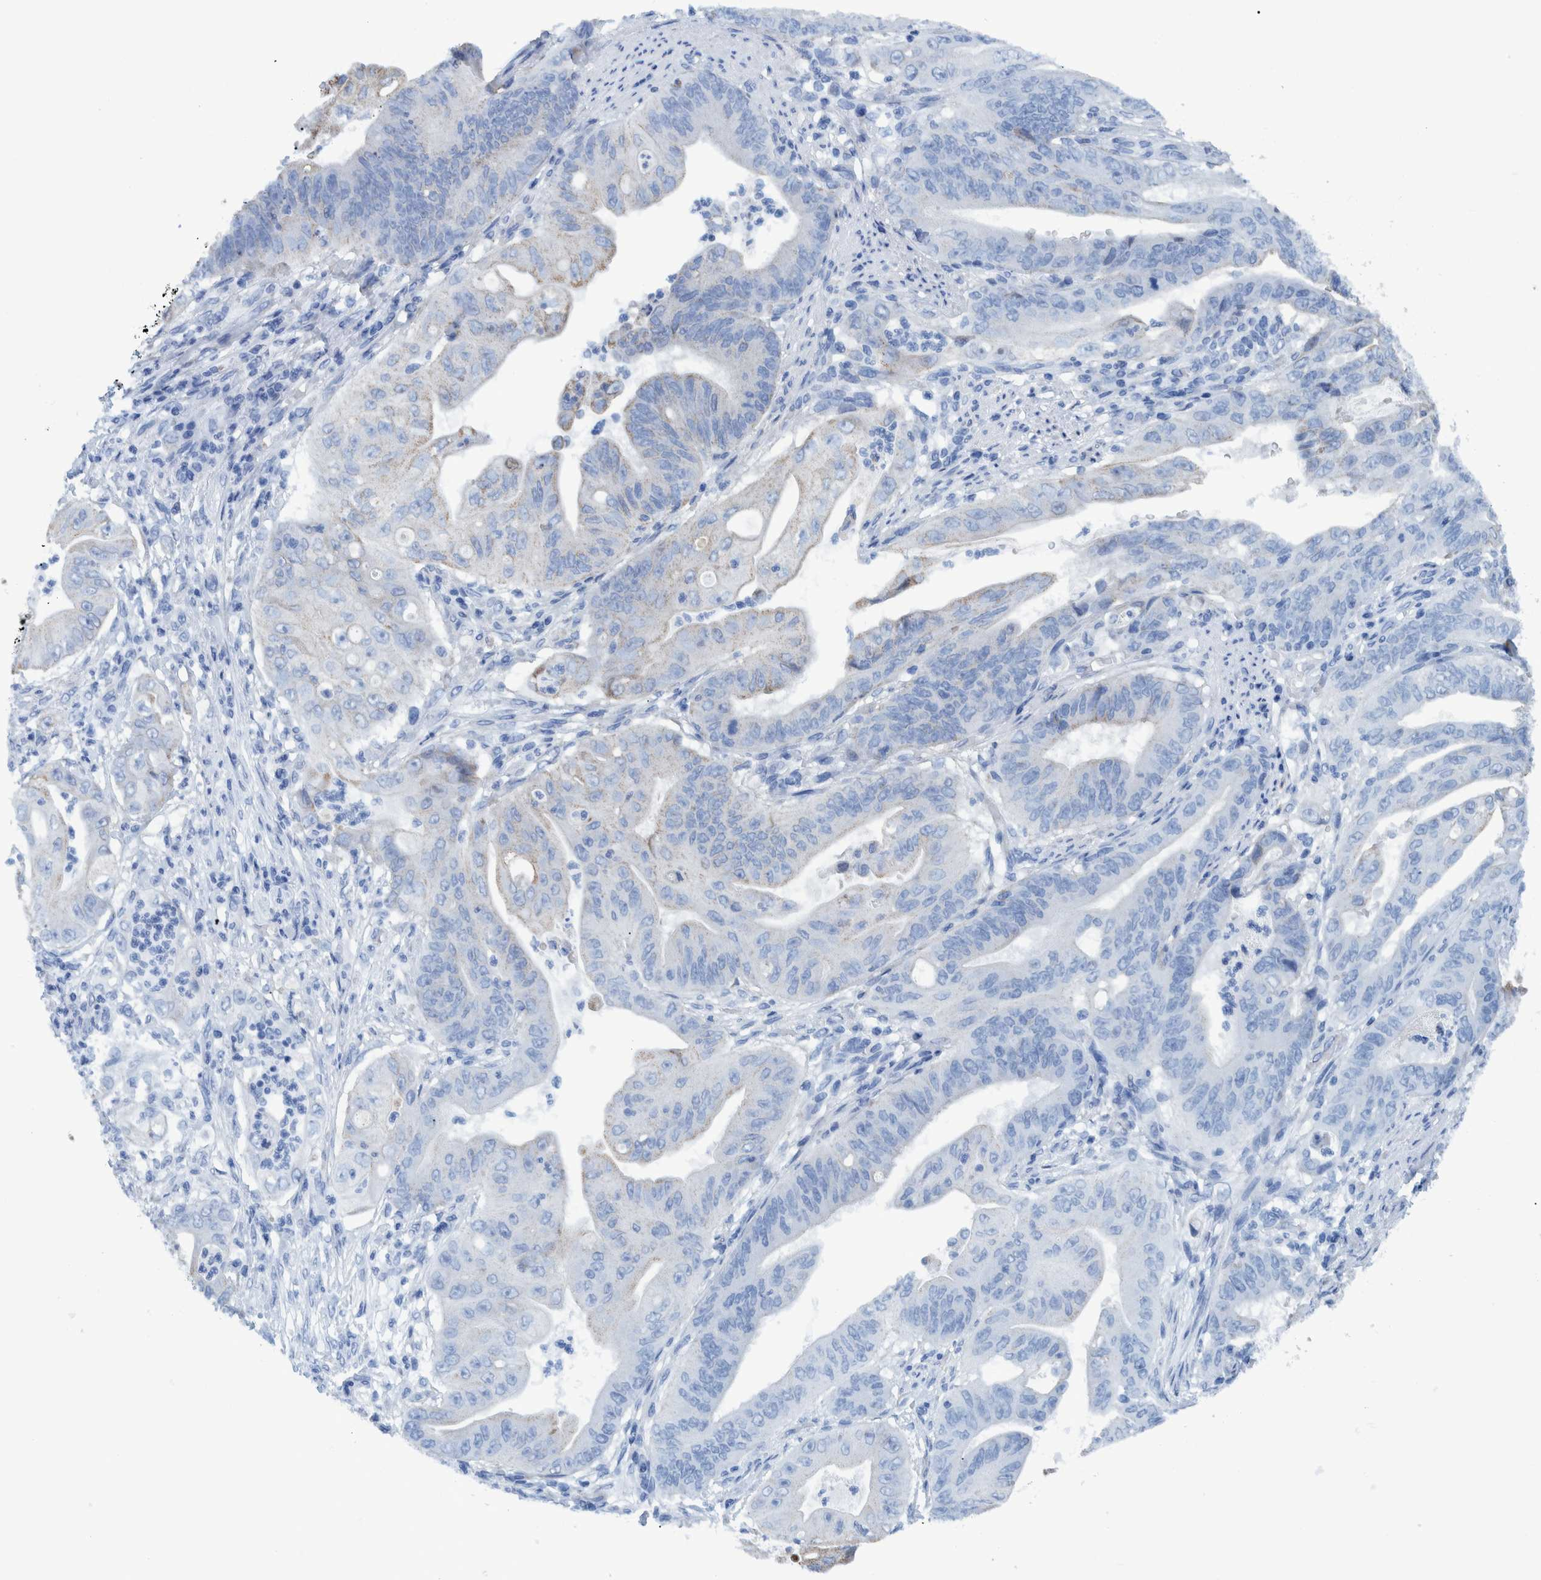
{"staining": {"intensity": "moderate", "quantity": "<25%", "location": "cytoplasmic/membranous"}, "tissue": "stomach cancer", "cell_type": "Tumor cells", "image_type": "cancer", "snomed": [{"axis": "morphology", "description": "Adenocarcinoma, NOS"}, {"axis": "topography", "description": "Stomach"}], "caption": "Brown immunohistochemical staining in human adenocarcinoma (stomach) shows moderate cytoplasmic/membranous positivity in approximately <25% of tumor cells.", "gene": "BZW2", "patient": {"sex": "female", "age": 73}}